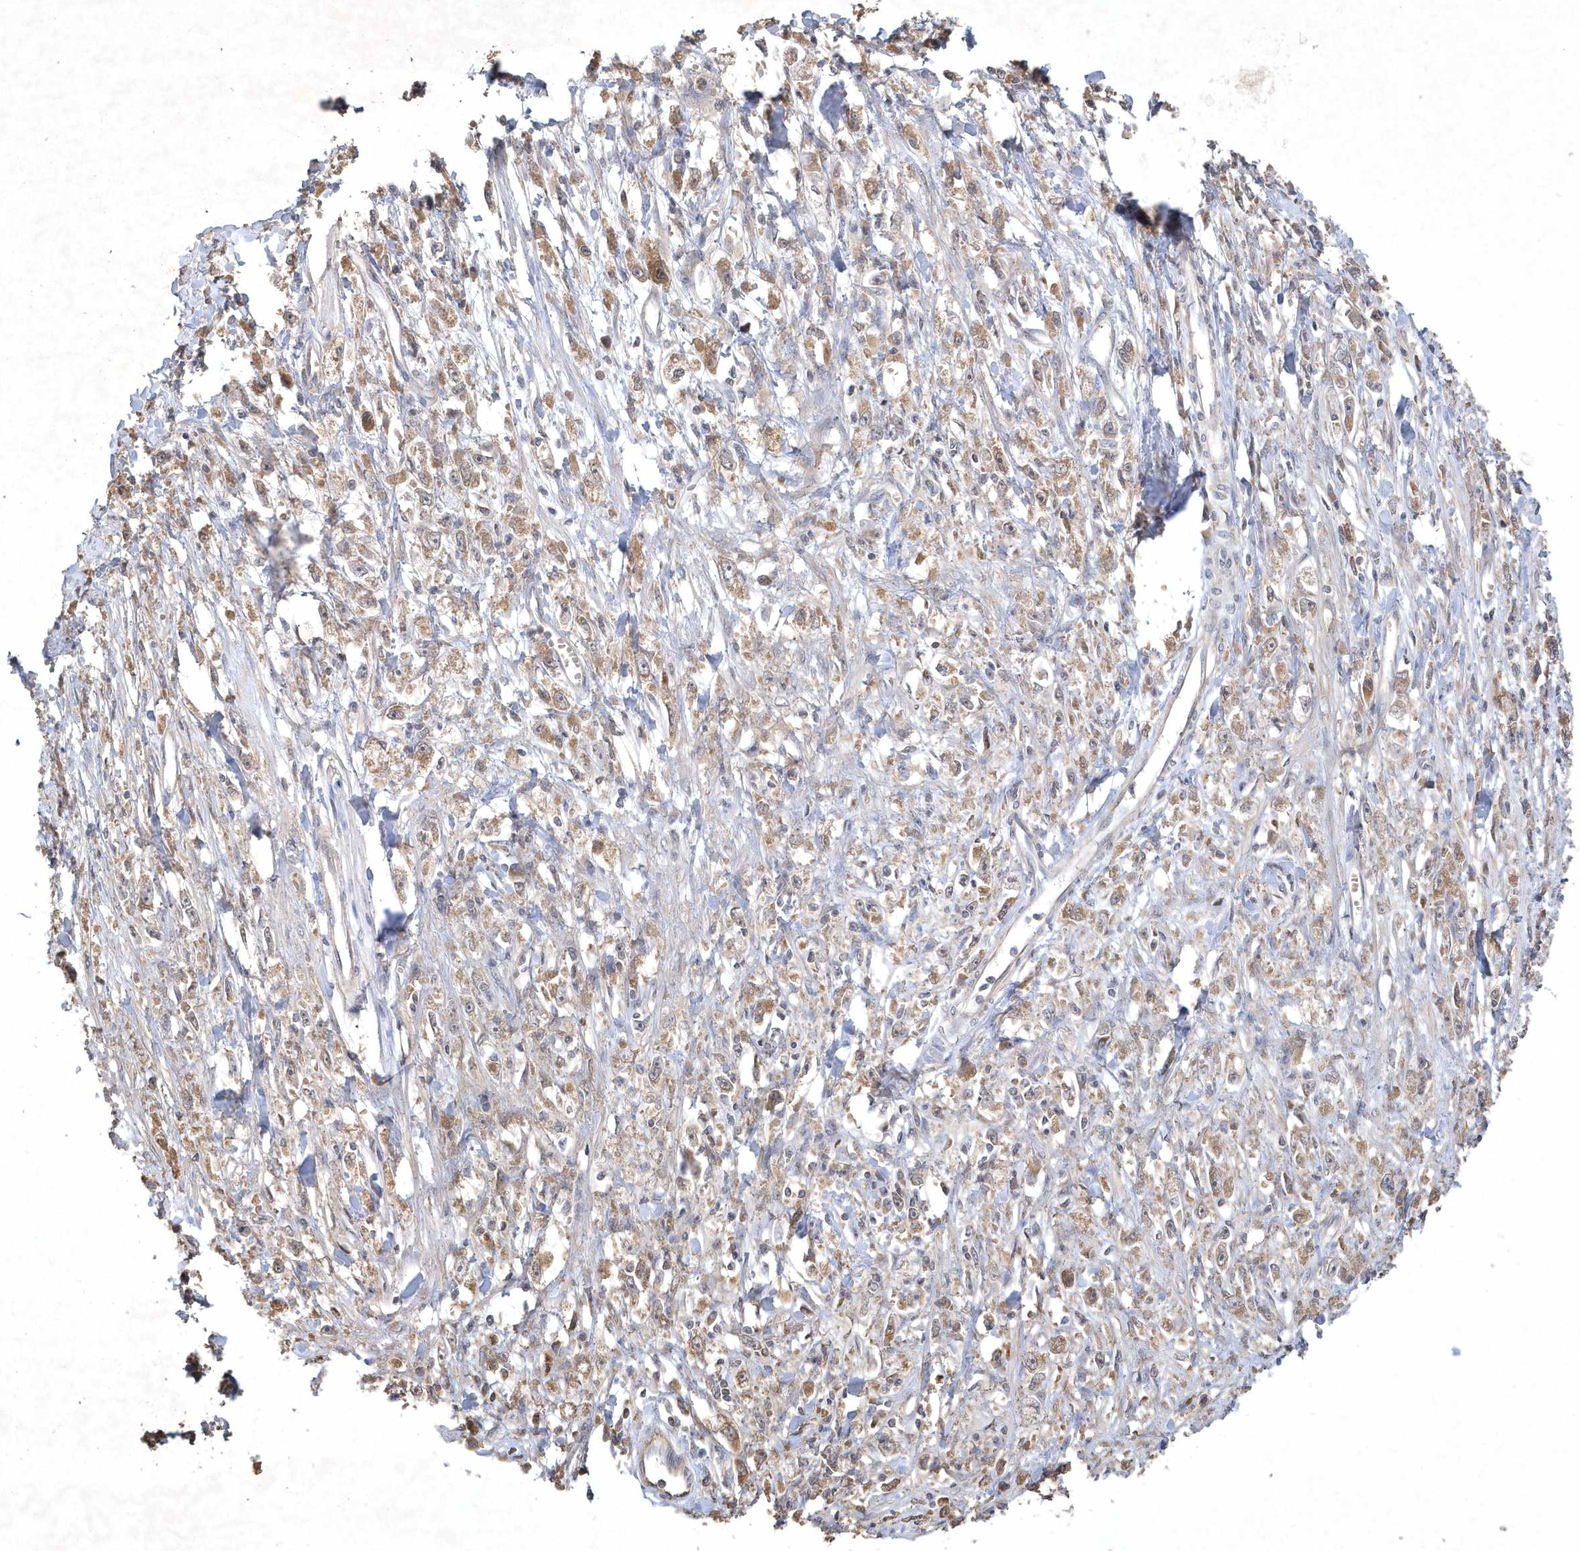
{"staining": {"intensity": "moderate", "quantity": "25%-75%", "location": "cytoplasmic/membranous"}, "tissue": "stomach cancer", "cell_type": "Tumor cells", "image_type": "cancer", "snomed": [{"axis": "morphology", "description": "Adenocarcinoma, NOS"}, {"axis": "topography", "description": "Stomach"}], "caption": "Protein staining exhibits moderate cytoplasmic/membranous staining in about 25%-75% of tumor cells in stomach adenocarcinoma. (DAB IHC with brightfield microscopy, high magnification).", "gene": "AKR7A2", "patient": {"sex": "female", "age": 59}}